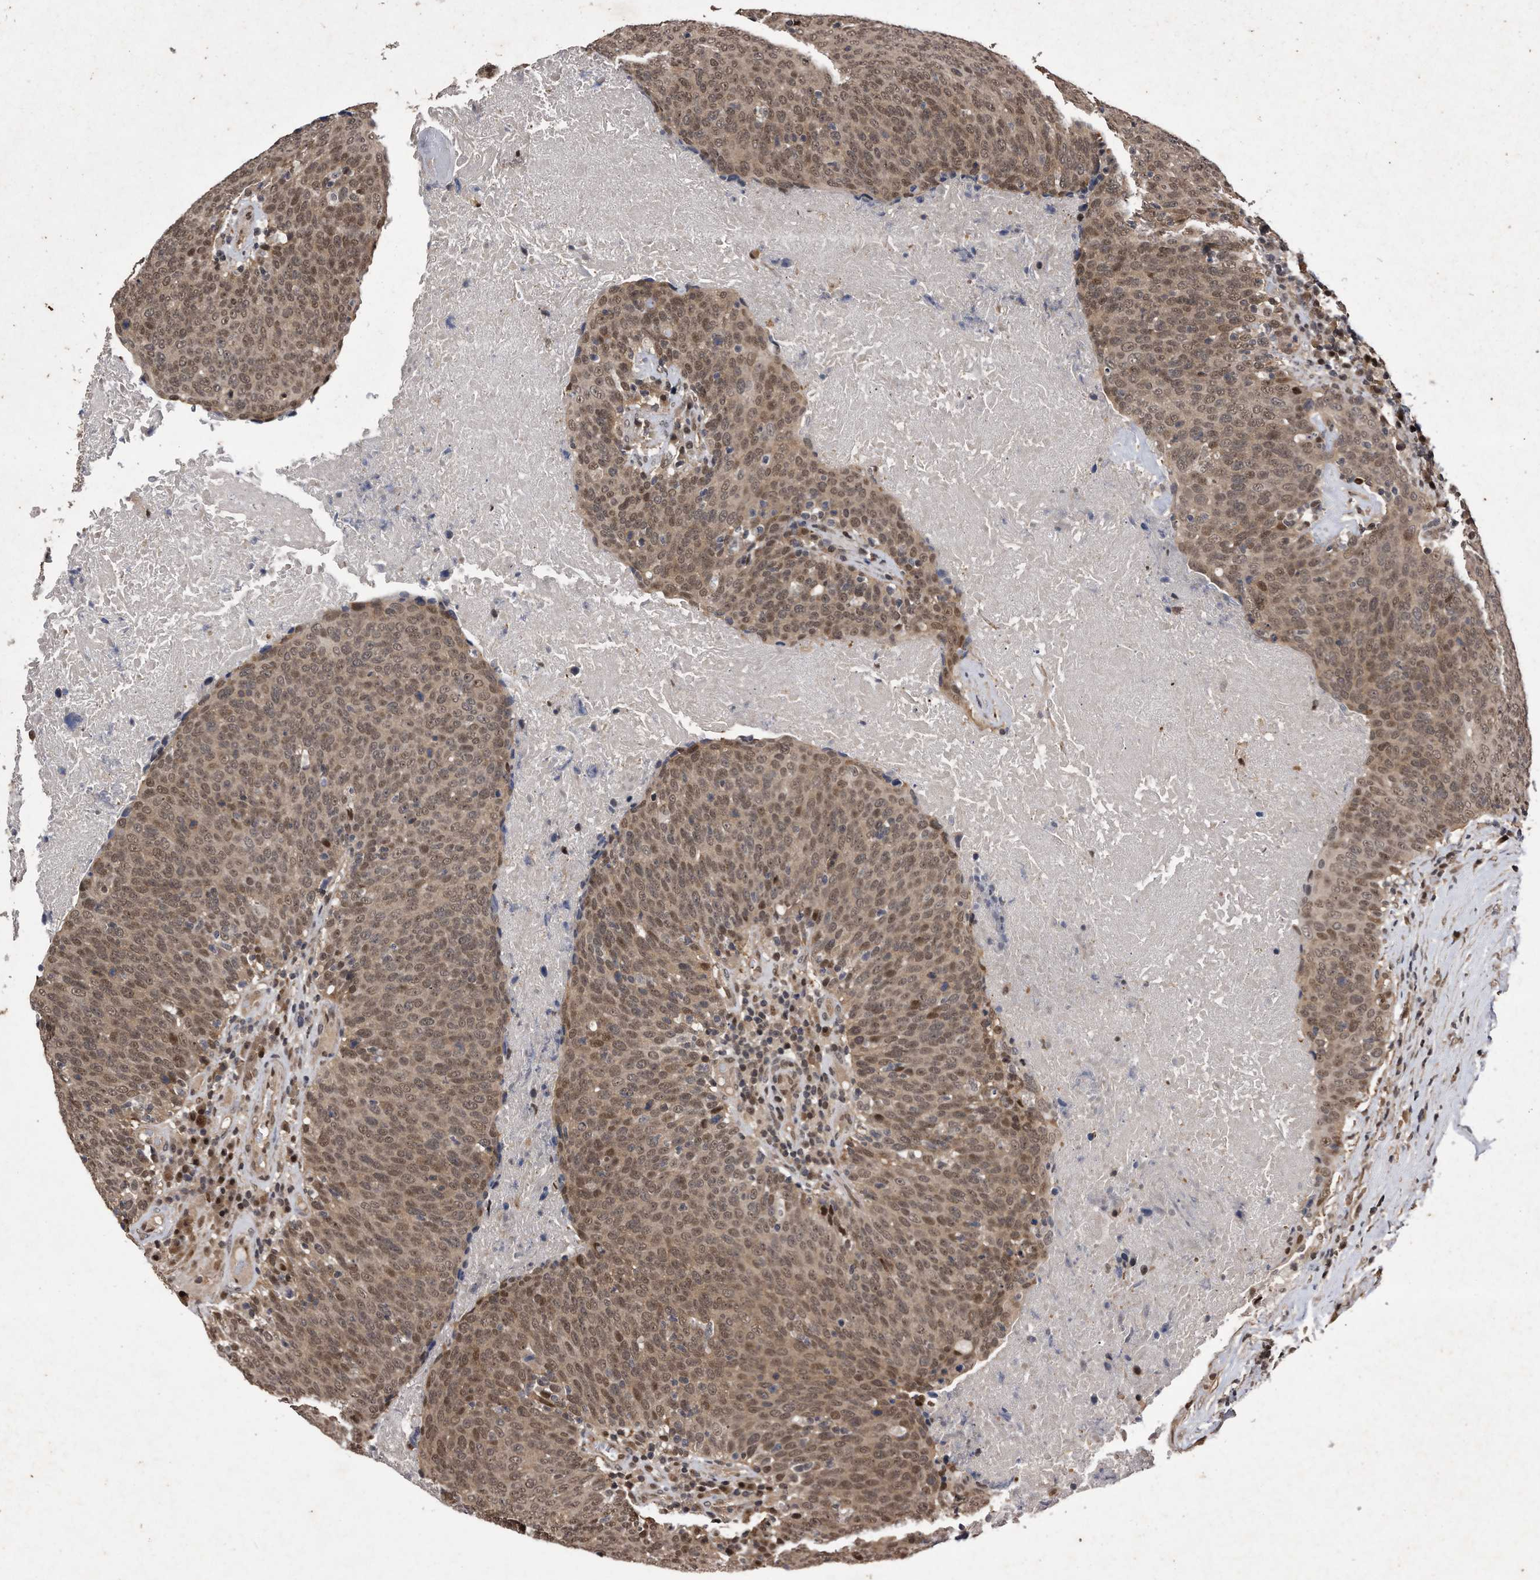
{"staining": {"intensity": "moderate", "quantity": ">75%", "location": "cytoplasmic/membranous,nuclear"}, "tissue": "head and neck cancer", "cell_type": "Tumor cells", "image_type": "cancer", "snomed": [{"axis": "morphology", "description": "Squamous cell carcinoma, NOS"}, {"axis": "morphology", "description": "Squamous cell carcinoma, metastatic, NOS"}, {"axis": "topography", "description": "Lymph node"}, {"axis": "topography", "description": "Head-Neck"}], "caption": "Immunohistochemistry (DAB) staining of human head and neck cancer reveals moderate cytoplasmic/membranous and nuclear protein positivity in approximately >75% of tumor cells.", "gene": "RAD23B", "patient": {"sex": "male", "age": 62}}